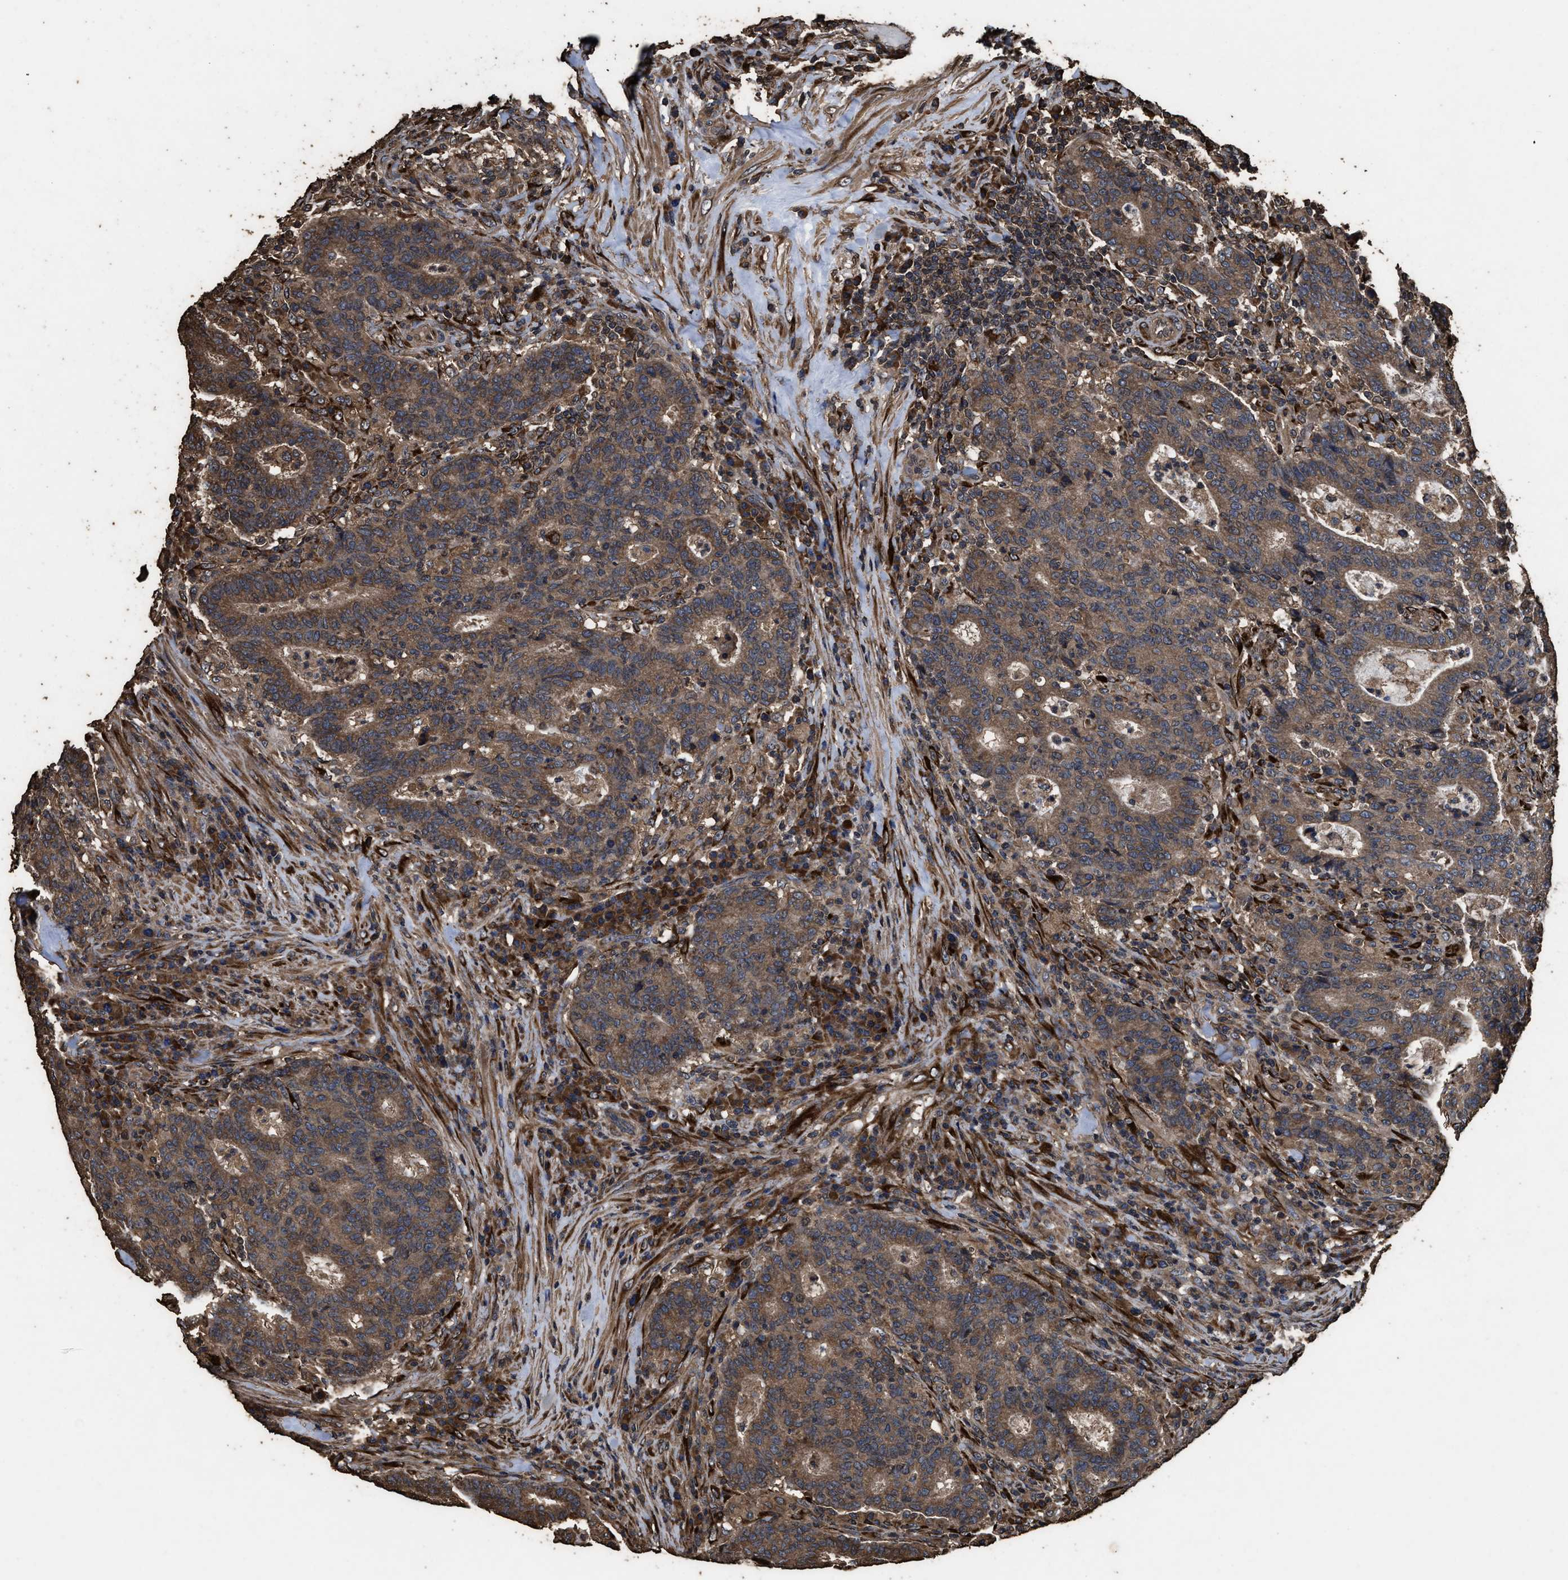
{"staining": {"intensity": "strong", "quantity": ">75%", "location": "cytoplasmic/membranous"}, "tissue": "colorectal cancer", "cell_type": "Tumor cells", "image_type": "cancer", "snomed": [{"axis": "morphology", "description": "Adenocarcinoma, NOS"}, {"axis": "topography", "description": "Colon"}], "caption": "Immunohistochemistry image of colorectal cancer stained for a protein (brown), which reveals high levels of strong cytoplasmic/membranous expression in approximately >75% of tumor cells.", "gene": "ZMYND19", "patient": {"sex": "female", "age": 75}}